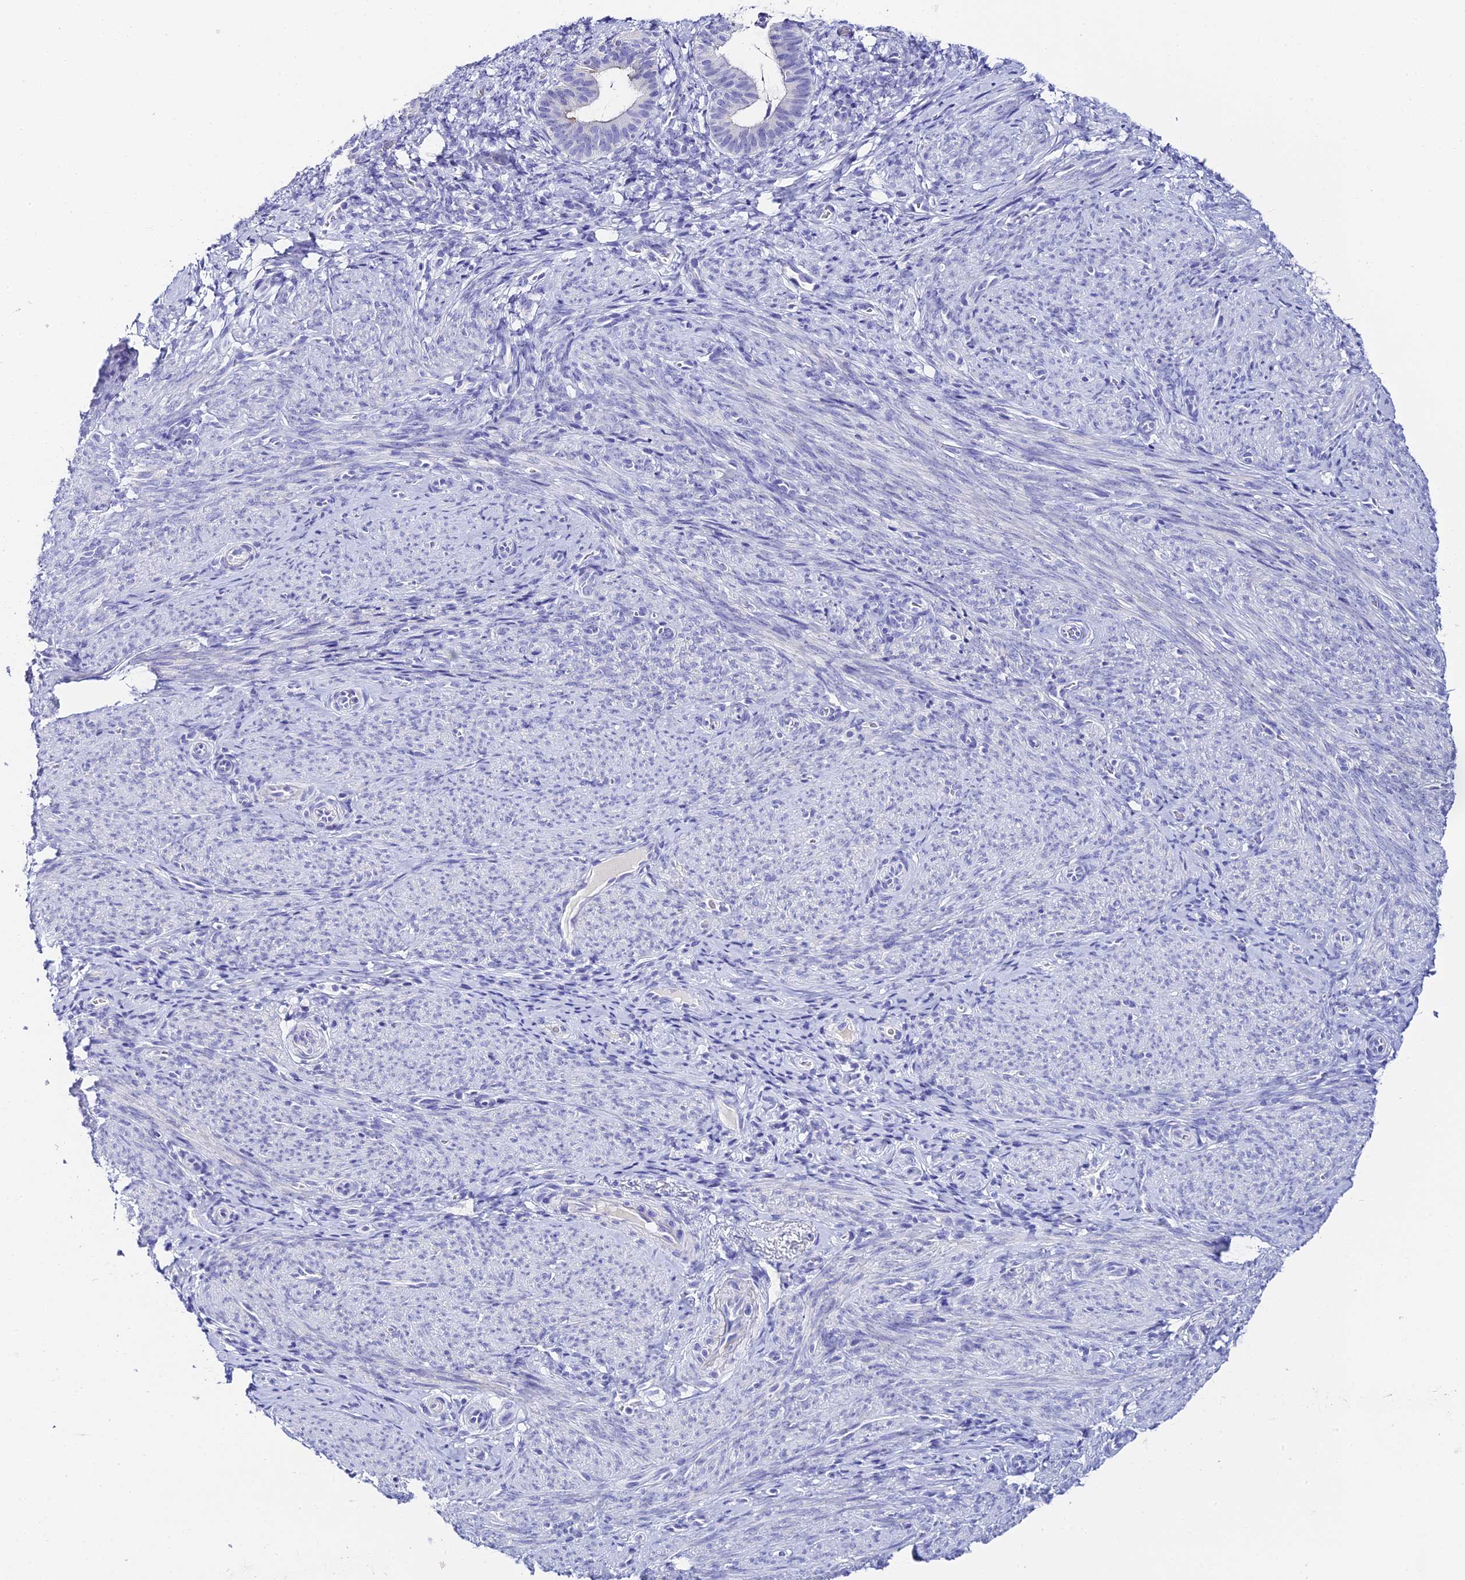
{"staining": {"intensity": "negative", "quantity": "none", "location": "none"}, "tissue": "endometrium", "cell_type": "Cells in endometrial stroma", "image_type": "normal", "snomed": [{"axis": "morphology", "description": "Normal tissue, NOS"}, {"axis": "topography", "description": "Endometrium"}], "caption": "Immunohistochemical staining of benign human endometrium demonstrates no significant staining in cells in endometrial stroma. The staining is performed using DAB brown chromogen with nuclei counter-stained in using hematoxylin.", "gene": "C12orf29", "patient": {"sex": "female", "age": 65}}